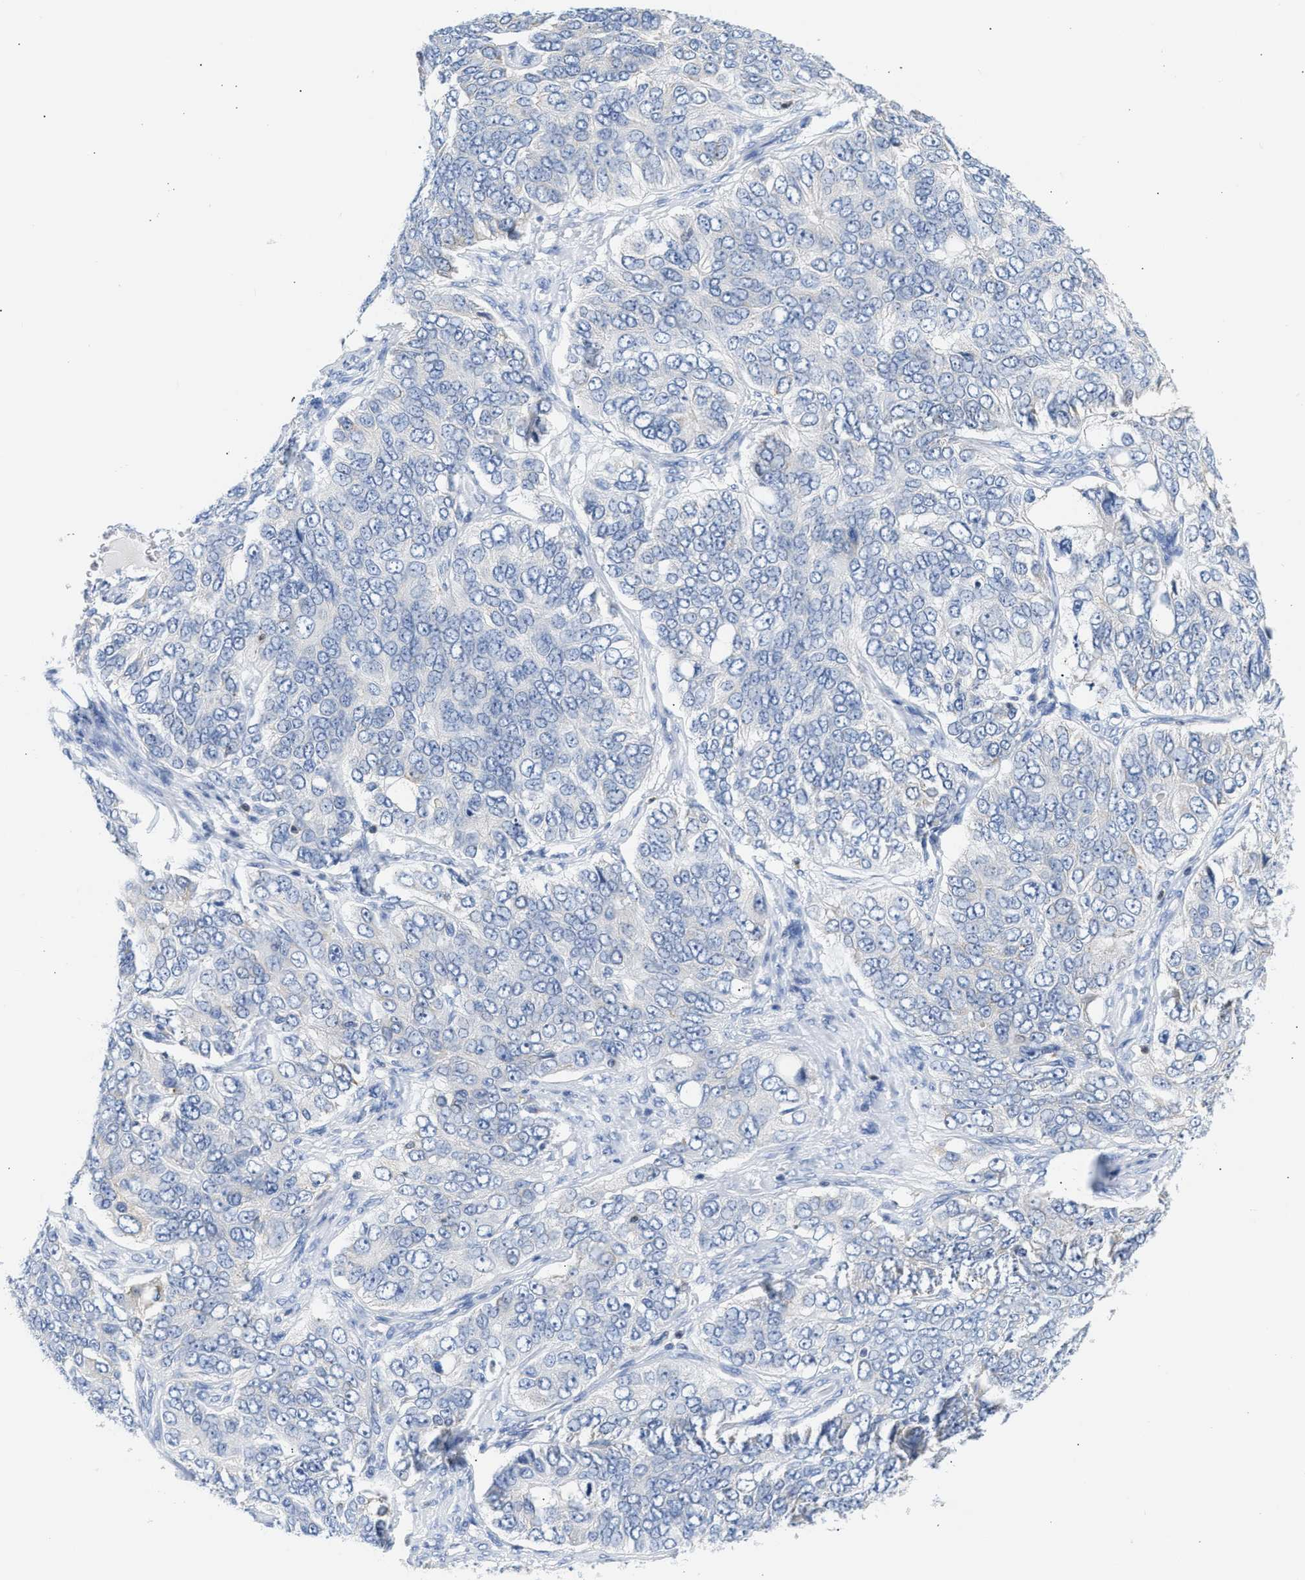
{"staining": {"intensity": "negative", "quantity": "none", "location": "none"}, "tissue": "ovarian cancer", "cell_type": "Tumor cells", "image_type": "cancer", "snomed": [{"axis": "morphology", "description": "Carcinoma, endometroid"}, {"axis": "topography", "description": "Ovary"}], "caption": "High magnification brightfield microscopy of ovarian cancer (endometroid carcinoma) stained with DAB (3,3'-diaminobenzidine) (brown) and counterstained with hematoxylin (blue): tumor cells show no significant staining.", "gene": "SLIT2", "patient": {"sex": "female", "age": 51}}